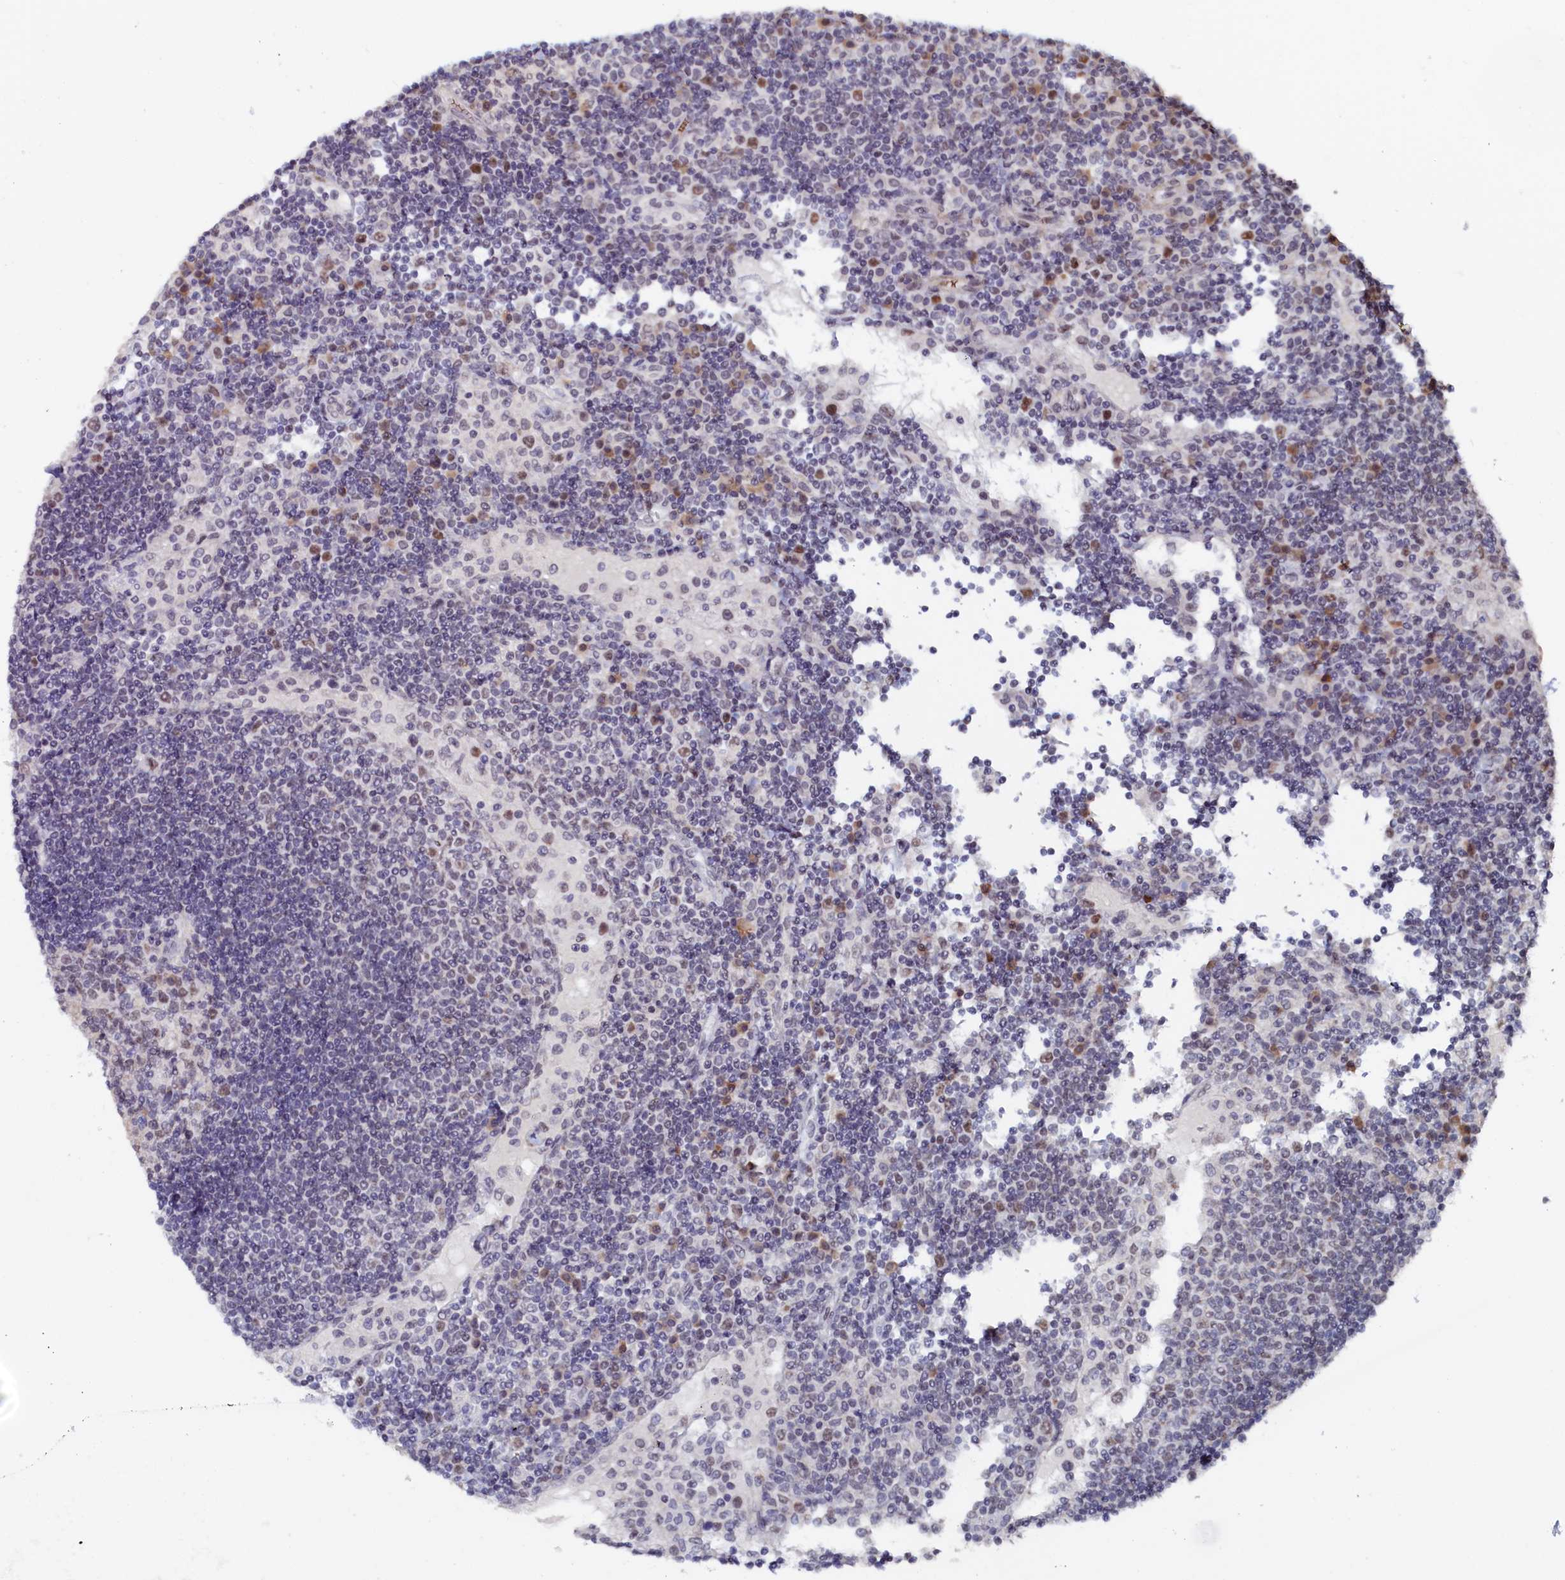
{"staining": {"intensity": "weak", "quantity": "<25%", "location": "nuclear"}, "tissue": "lymph node", "cell_type": "Germinal center cells", "image_type": "normal", "snomed": [{"axis": "morphology", "description": "Normal tissue, NOS"}, {"axis": "topography", "description": "Lymph node"}], "caption": "Germinal center cells are negative for brown protein staining in benign lymph node.", "gene": "TIGD4", "patient": {"sex": "female", "age": 53}}